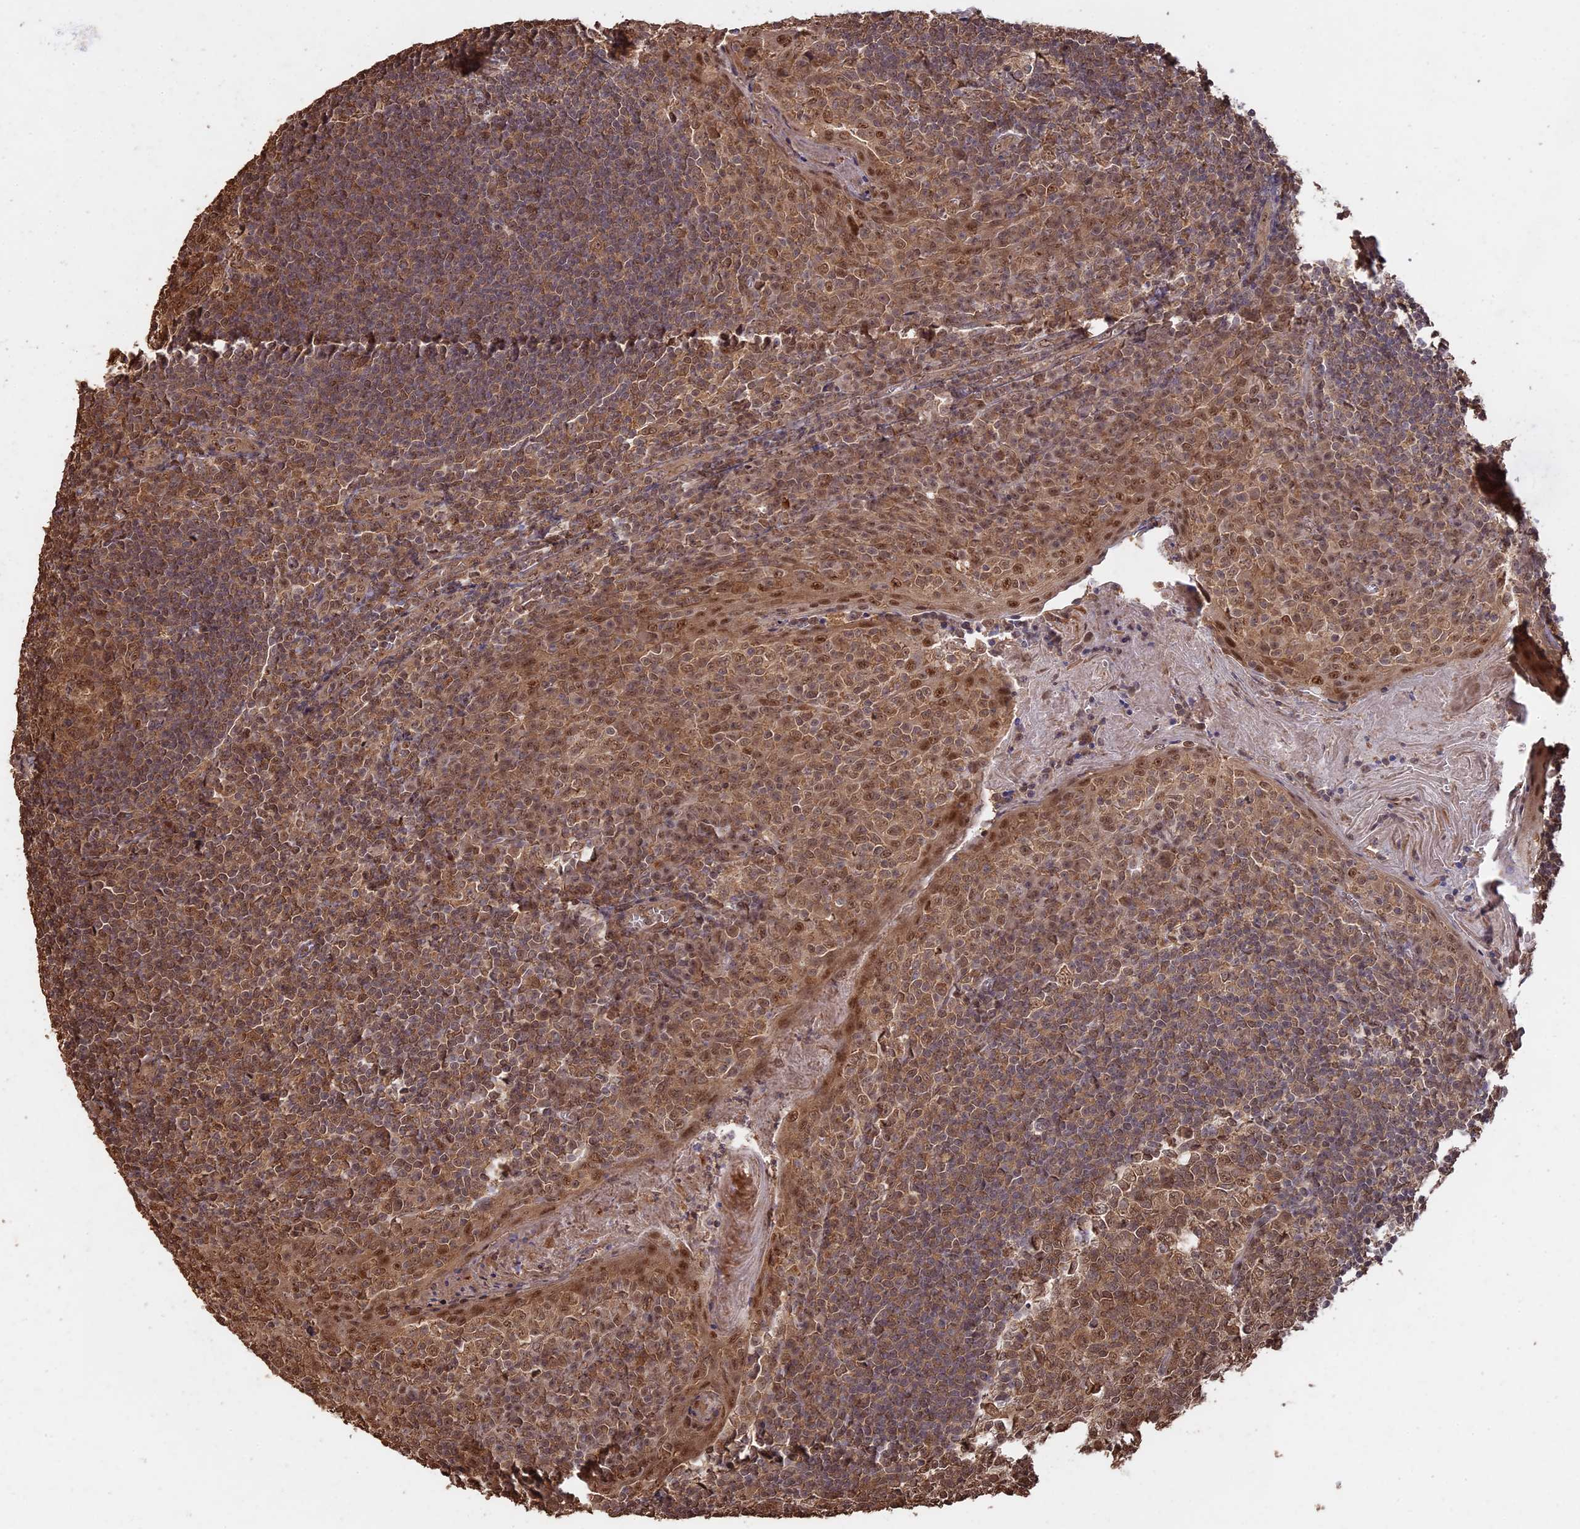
{"staining": {"intensity": "moderate", "quantity": ">75%", "location": "cytoplasmic/membranous,nuclear"}, "tissue": "tonsil", "cell_type": "Germinal center cells", "image_type": "normal", "snomed": [{"axis": "morphology", "description": "Normal tissue, NOS"}, {"axis": "topography", "description": "Tonsil"}], "caption": "Human tonsil stained for a protein (brown) exhibits moderate cytoplasmic/membranous,nuclear positive expression in approximately >75% of germinal center cells.", "gene": "PSMC6", "patient": {"sex": "male", "age": 27}}